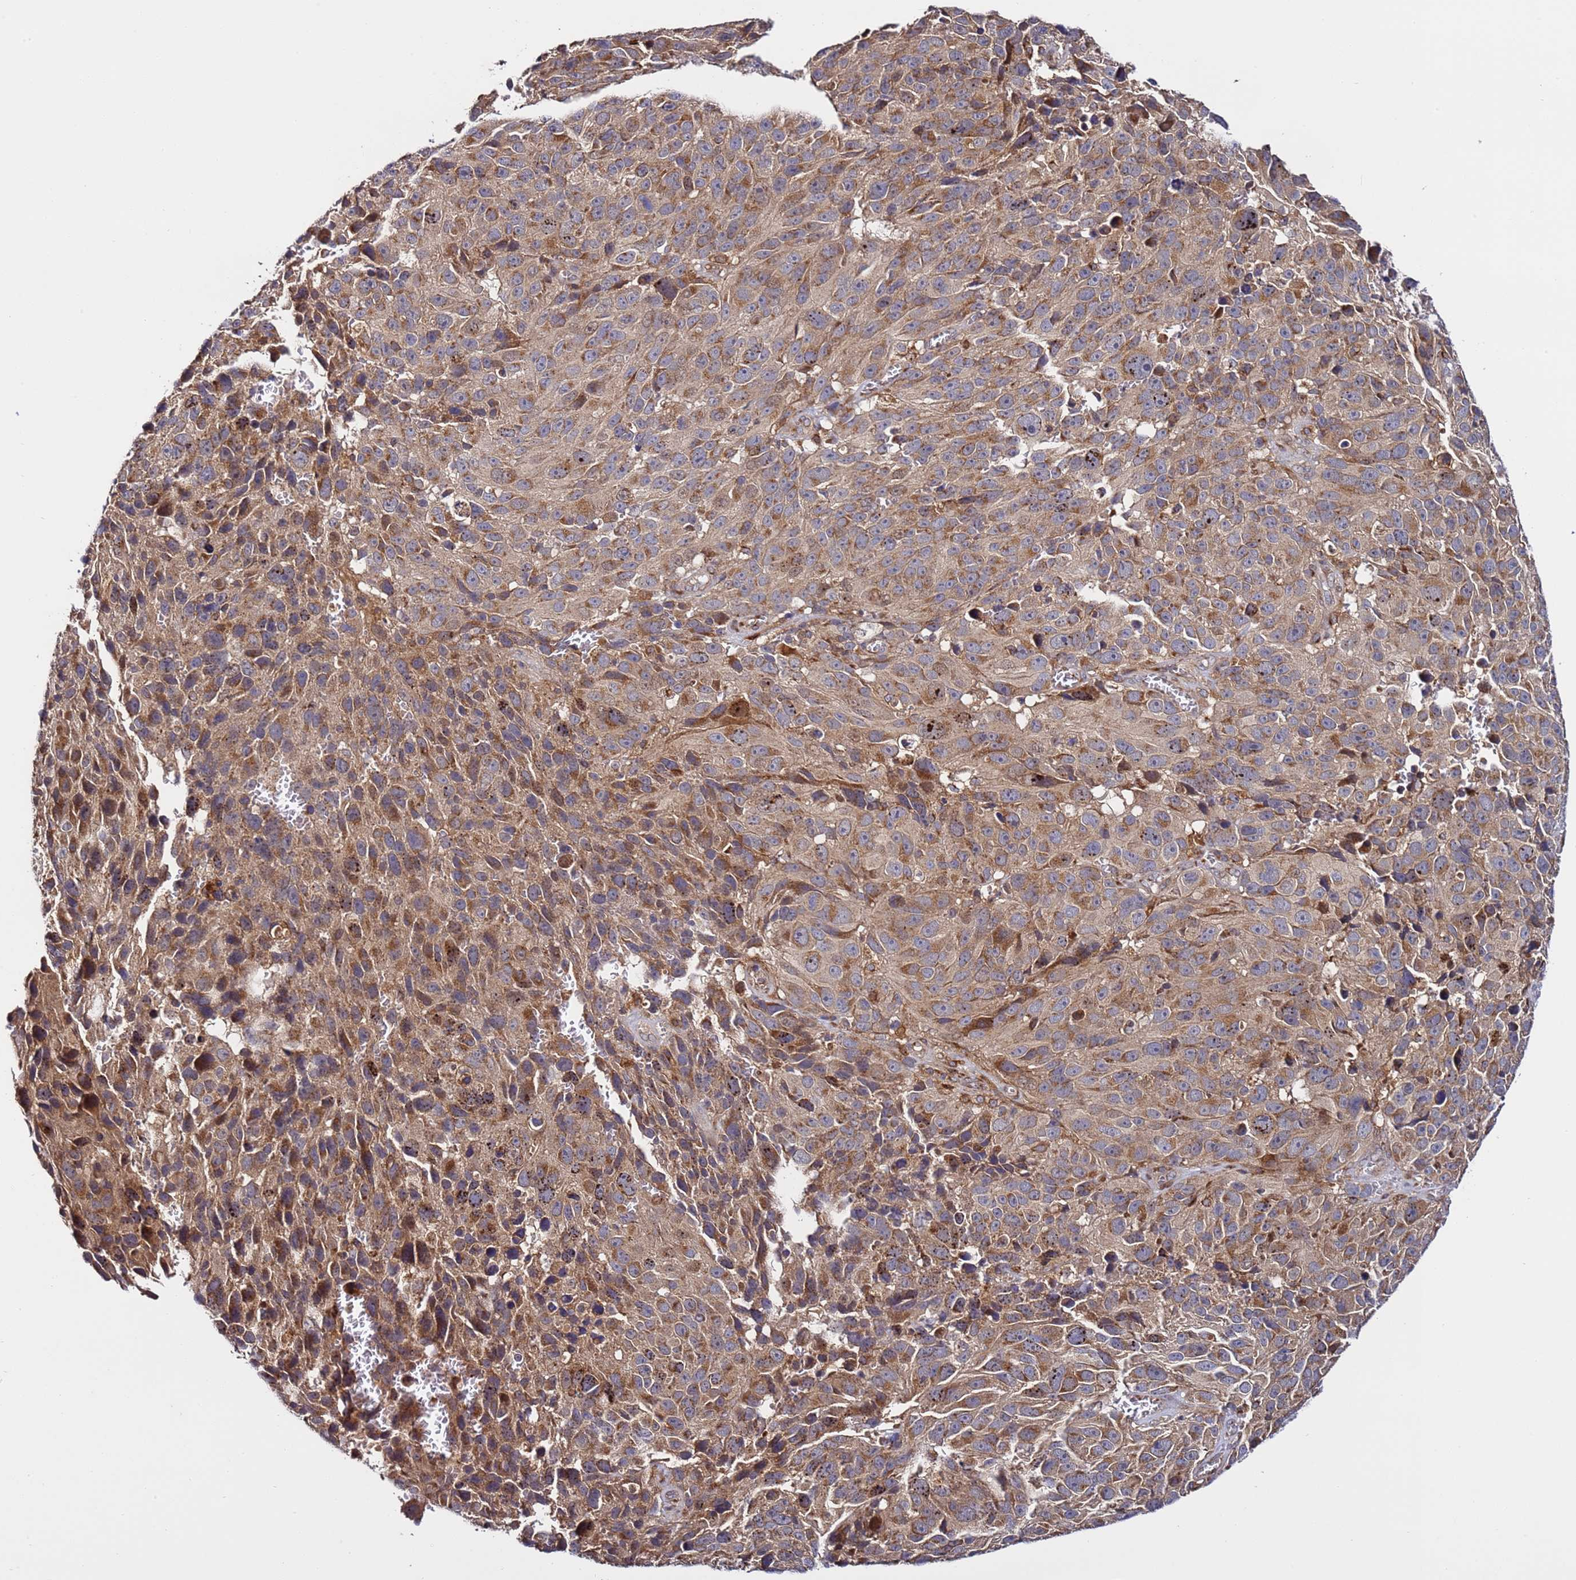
{"staining": {"intensity": "moderate", "quantity": "25%-75%", "location": "cytoplasmic/membranous"}, "tissue": "melanoma", "cell_type": "Tumor cells", "image_type": "cancer", "snomed": [{"axis": "morphology", "description": "Malignant melanoma, NOS"}, {"axis": "topography", "description": "Skin"}], "caption": "High-power microscopy captured an immunohistochemistry (IHC) histopathology image of malignant melanoma, revealing moderate cytoplasmic/membranous staining in approximately 25%-75% of tumor cells.", "gene": "TMEM176B", "patient": {"sex": "male", "age": 84}}